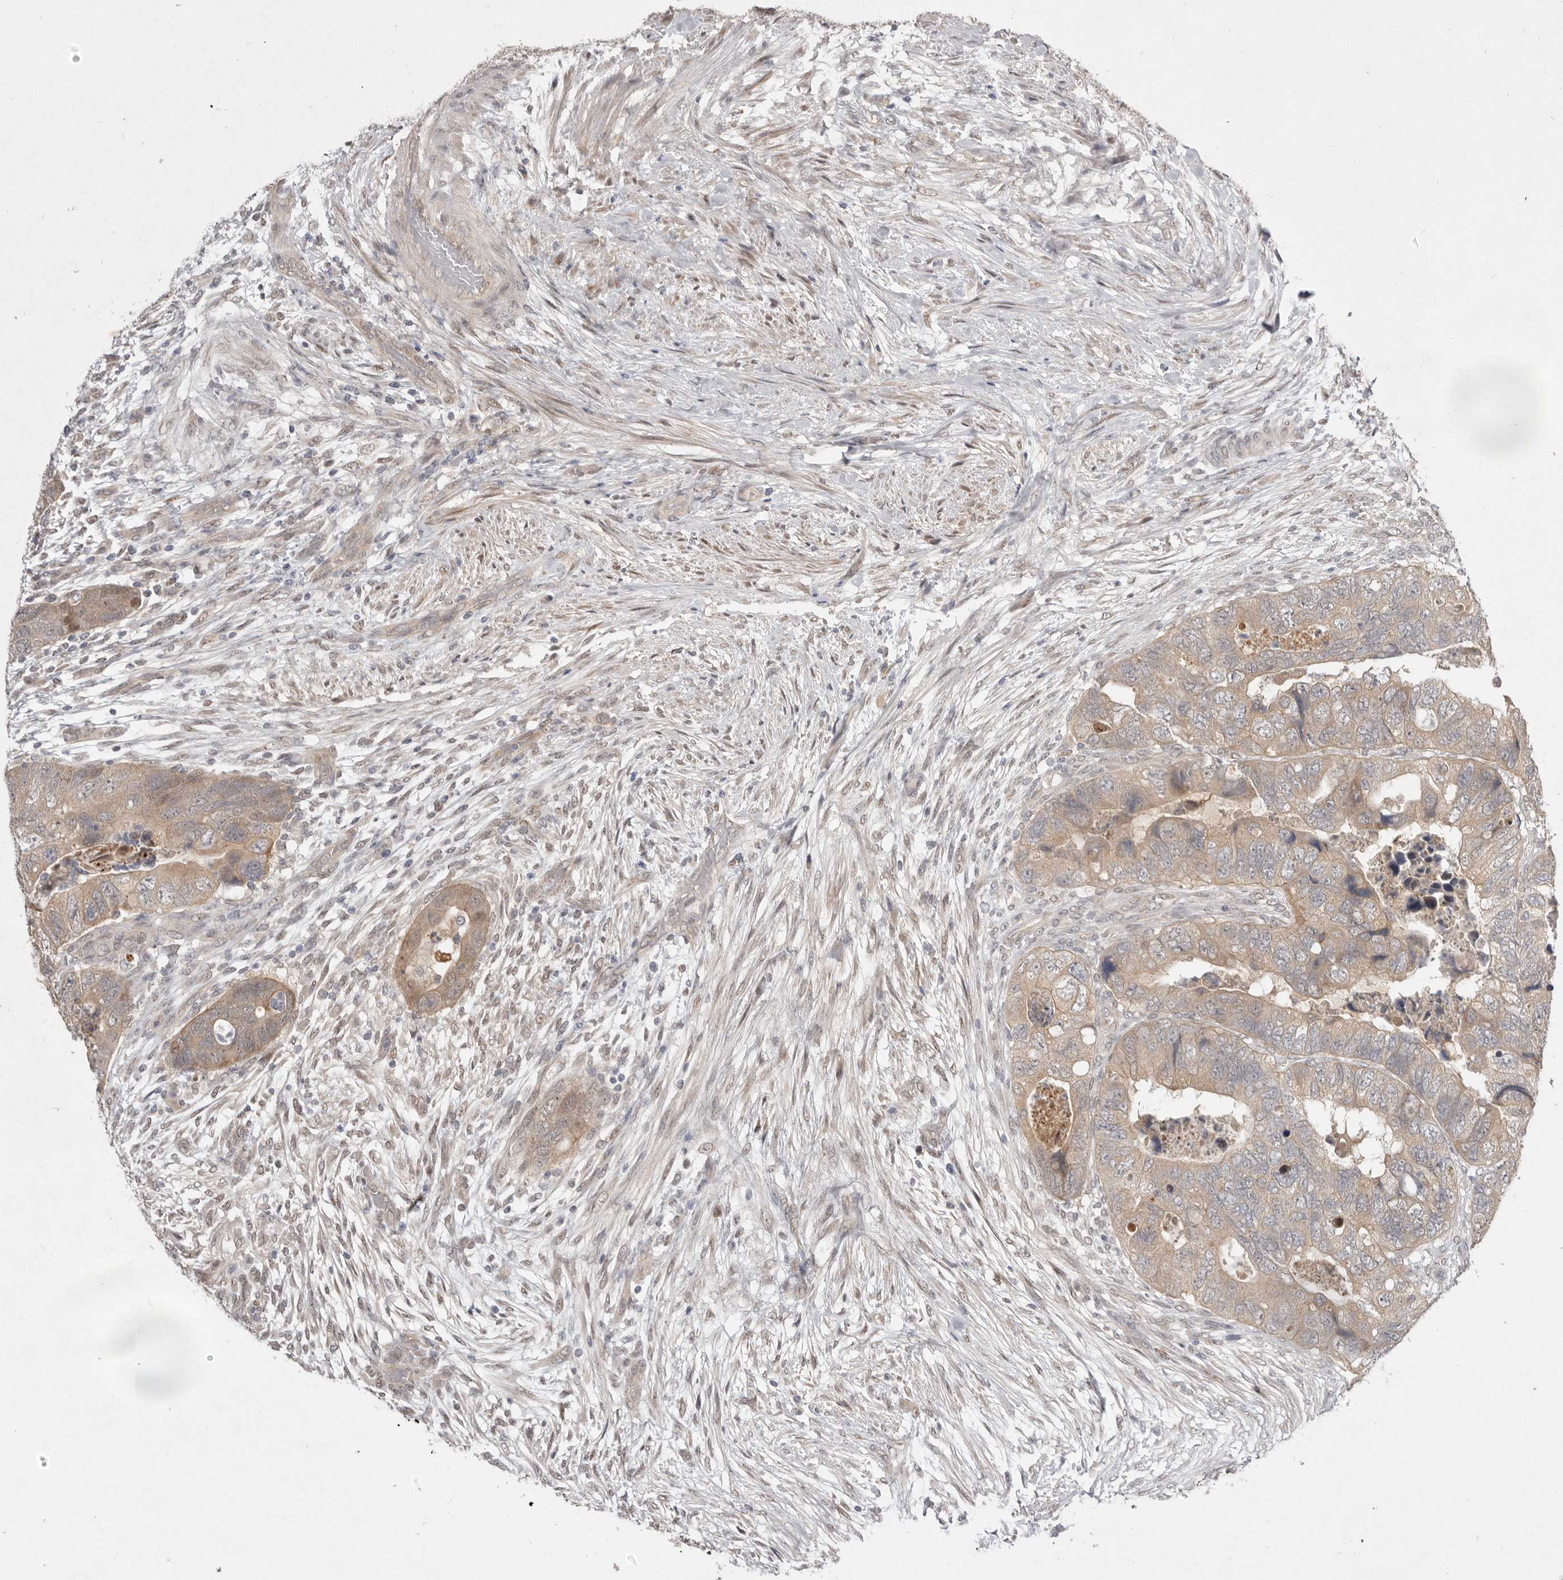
{"staining": {"intensity": "weak", "quantity": ">75%", "location": "cytoplasmic/membranous"}, "tissue": "colorectal cancer", "cell_type": "Tumor cells", "image_type": "cancer", "snomed": [{"axis": "morphology", "description": "Adenocarcinoma, NOS"}, {"axis": "topography", "description": "Rectum"}], "caption": "A high-resolution histopathology image shows immunohistochemistry (IHC) staining of adenocarcinoma (colorectal), which exhibits weak cytoplasmic/membranous staining in approximately >75% of tumor cells.", "gene": "NSUN4", "patient": {"sex": "male", "age": 63}}